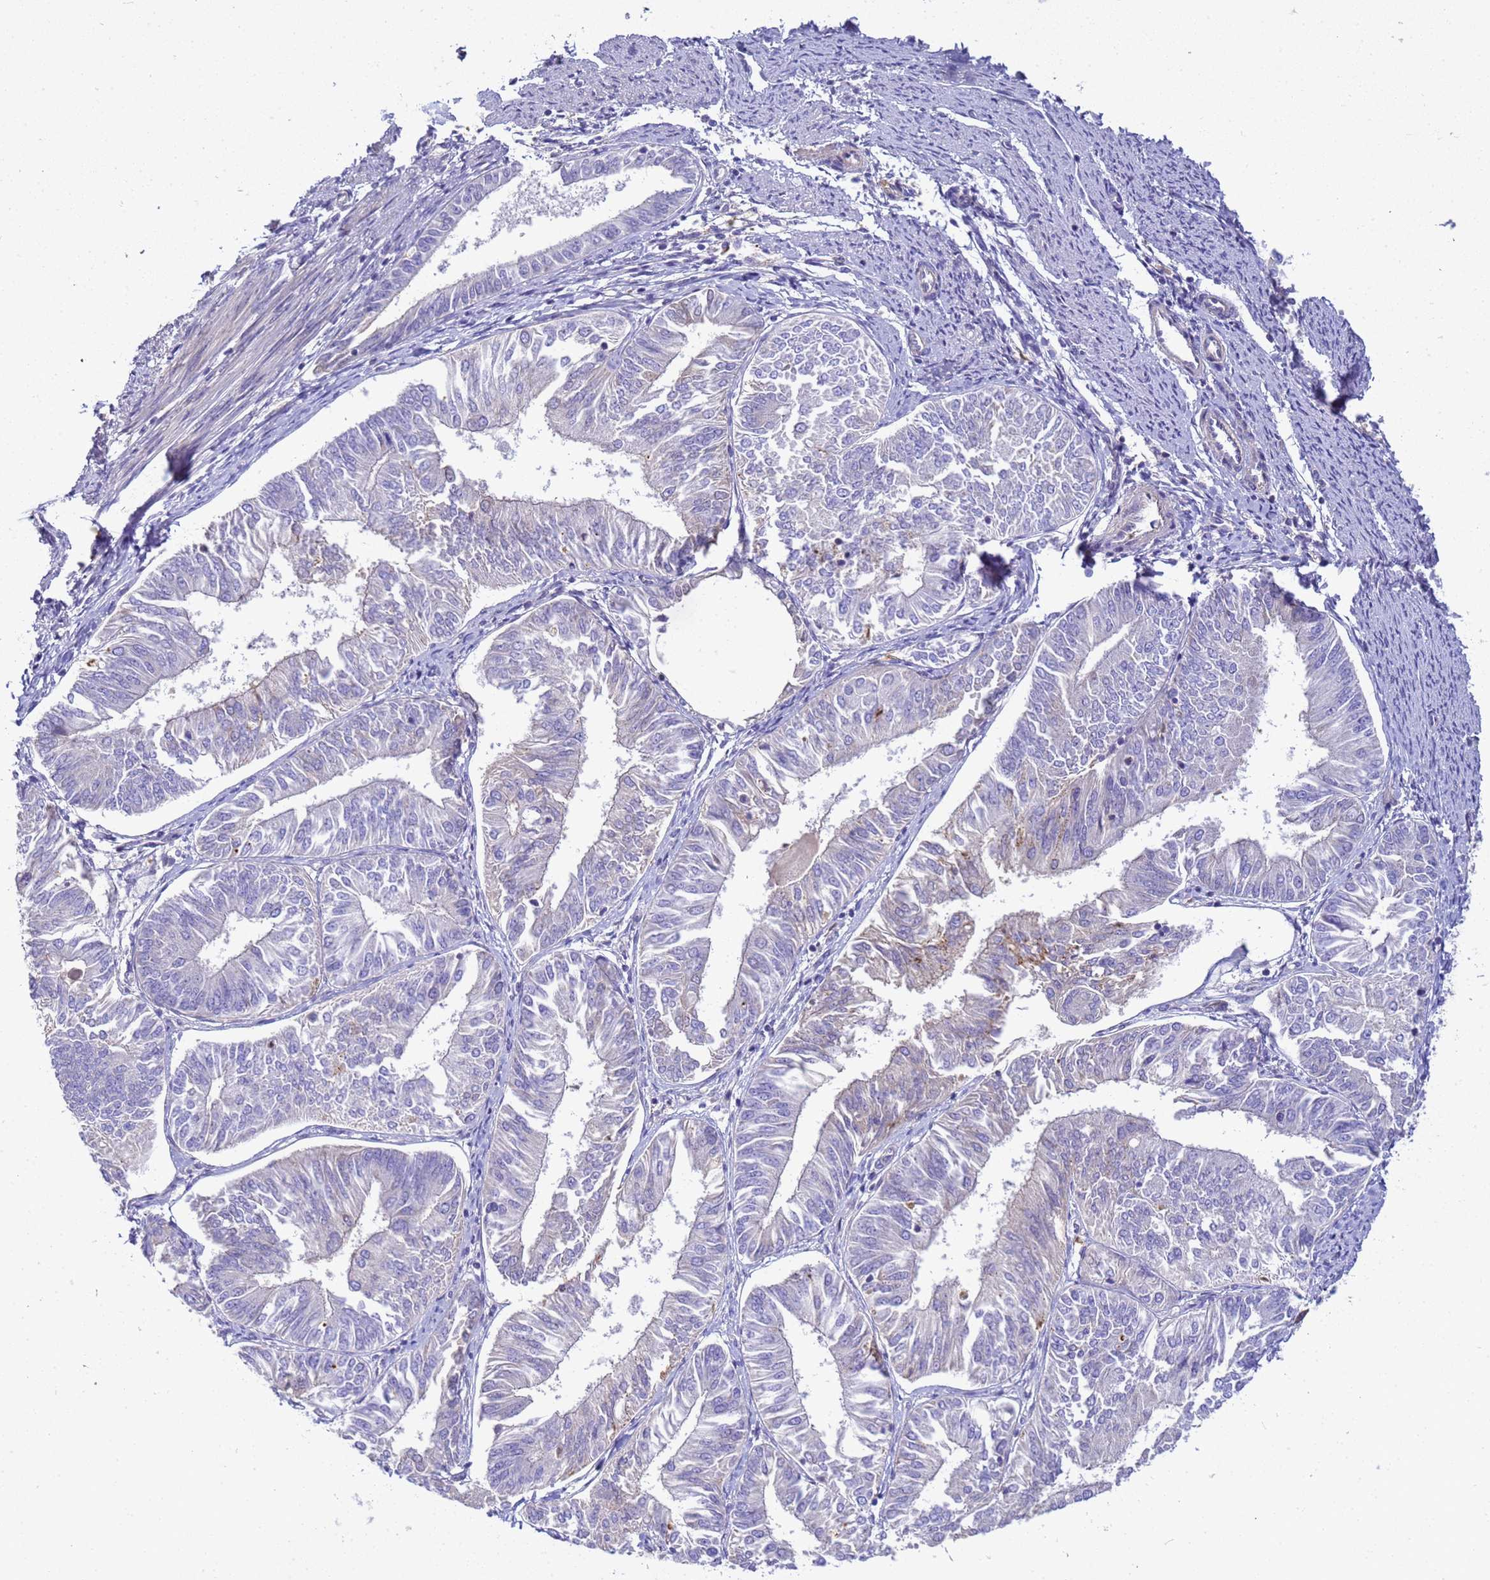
{"staining": {"intensity": "negative", "quantity": "none", "location": "none"}, "tissue": "endometrial cancer", "cell_type": "Tumor cells", "image_type": "cancer", "snomed": [{"axis": "morphology", "description": "Adenocarcinoma, NOS"}, {"axis": "topography", "description": "Endometrium"}], "caption": "An image of human endometrial adenocarcinoma is negative for staining in tumor cells.", "gene": "TBCD", "patient": {"sex": "female", "age": 58}}